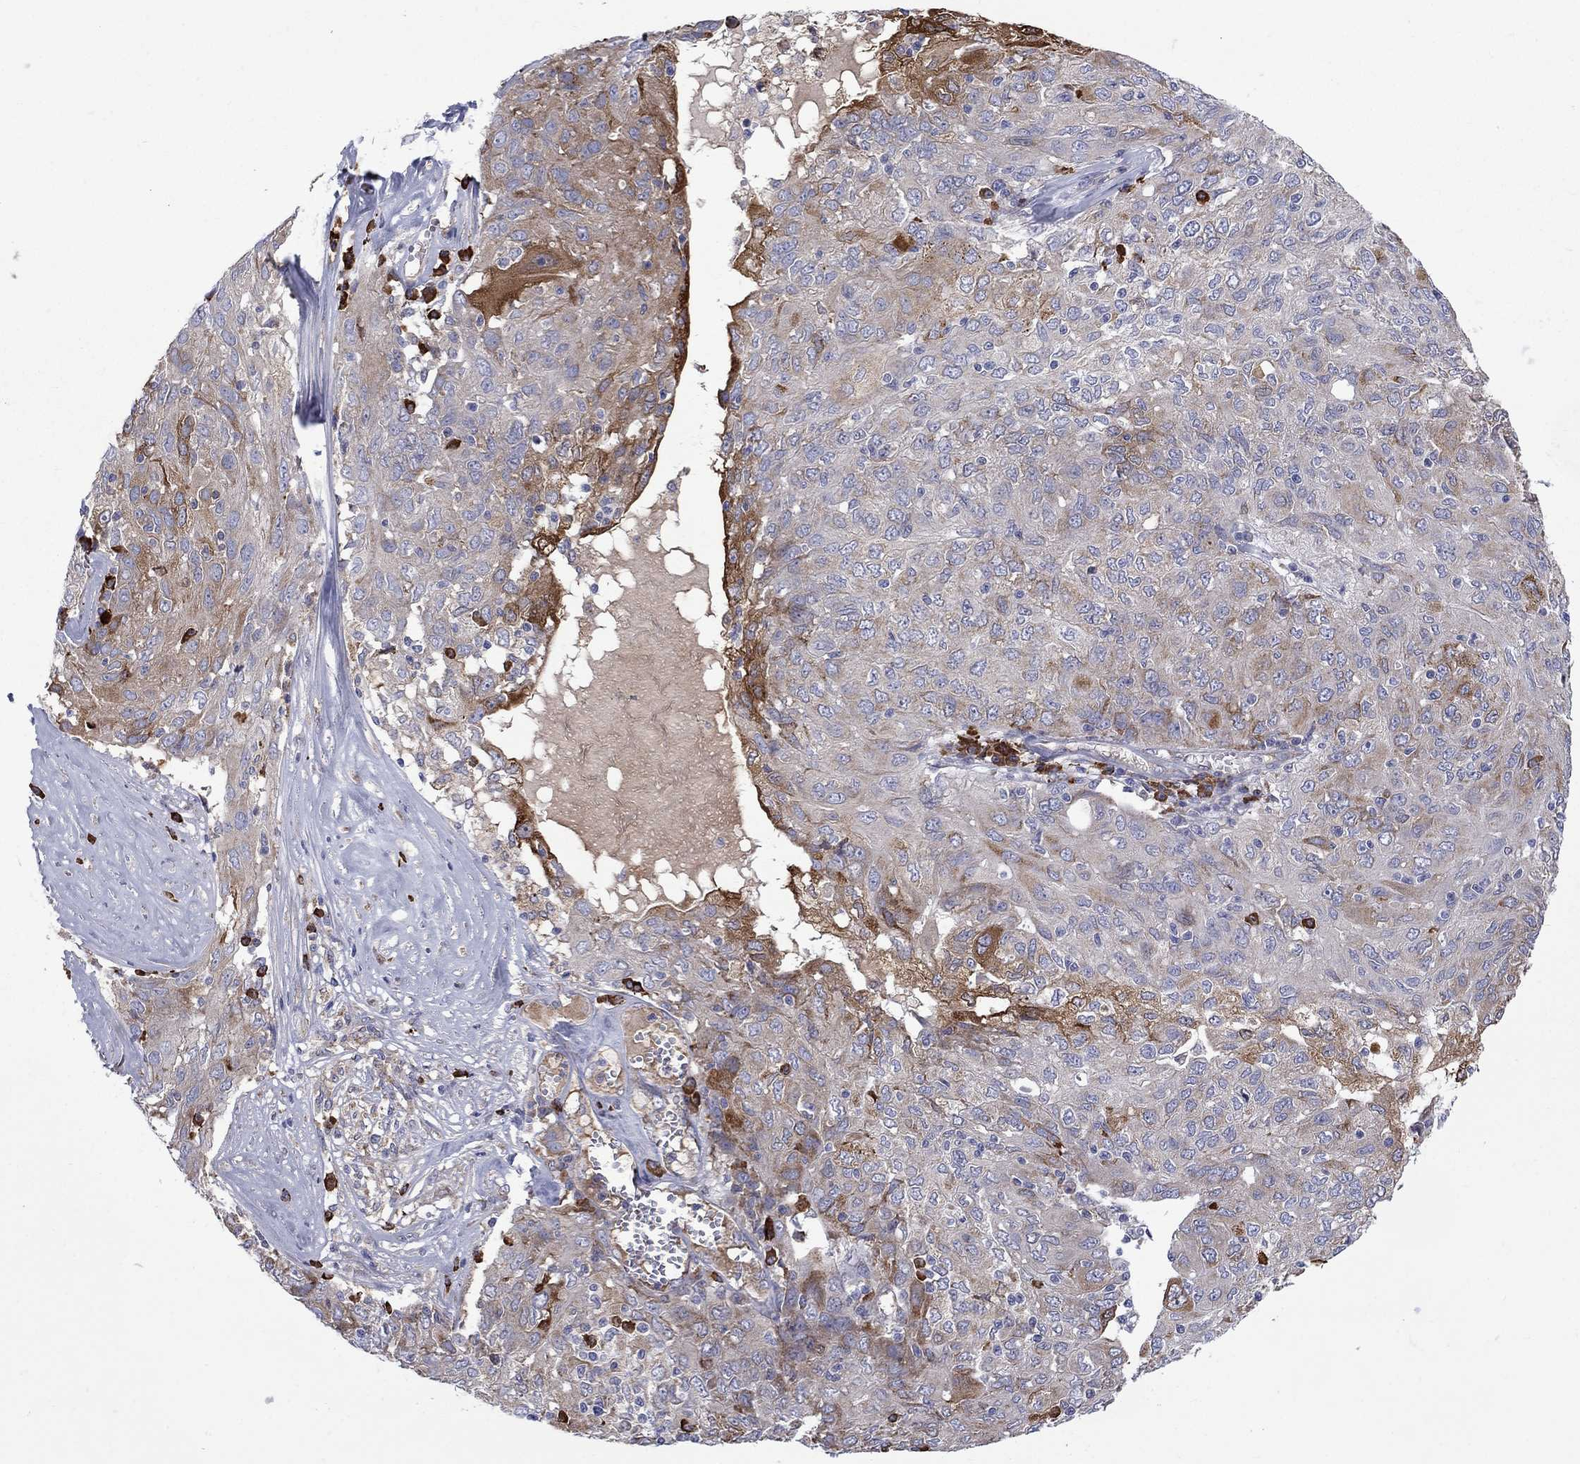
{"staining": {"intensity": "strong", "quantity": "<25%", "location": "cytoplasmic/membranous"}, "tissue": "ovarian cancer", "cell_type": "Tumor cells", "image_type": "cancer", "snomed": [{"axis": "morphology", "description": "Carcinoma, endometroid"}, {"axis": "topography", "description": "Ovary"}], "caption": "Strong cytoplasmic/membranous positivity for a protein is seen in about <25% of tumor cells of ovarian cancer (endometroid carcinoma) using IHC.", "gene": "ASNS", "patient": {"sex": "female", "age": 50}}